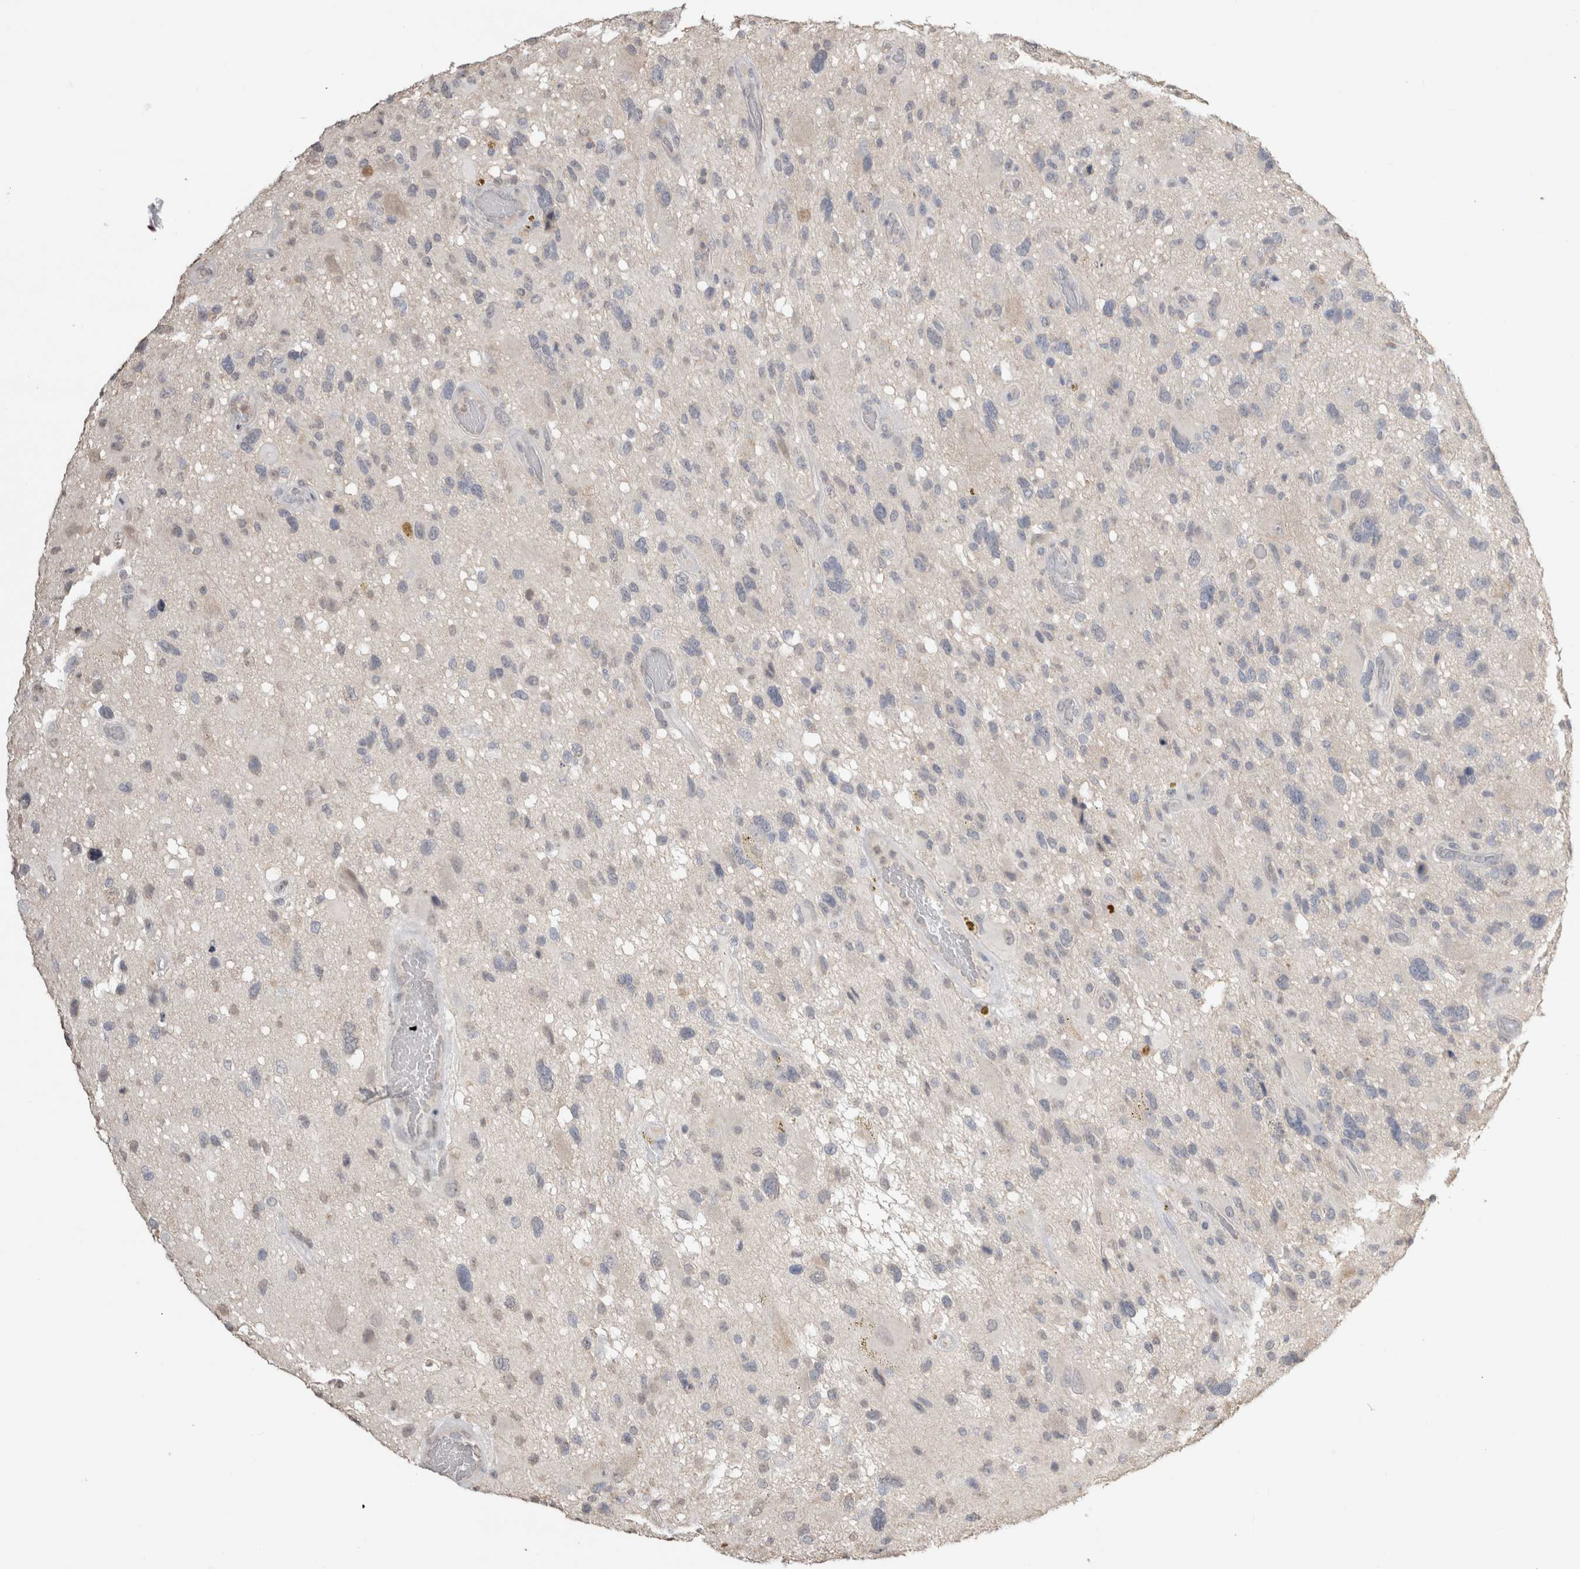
{"staining": {"intensity": "negative", "quantity": "none", "location": "none"}, "tissue": "glioma", "cell_type": "Tumor cells", "image_type": "cancer", "snomed": [{"axis": "morphology", "description": "Glioma, malignant, High grade"}, {"axis": "topography", "description": "Brain"}], "caption": "This is an immunohistochemistry (IHC) image of human high-grade glioma (malignant). There is no expression in tumor cells.", "gene": "NAALADL2", "patient": {"sex": "male", "age": 33}}